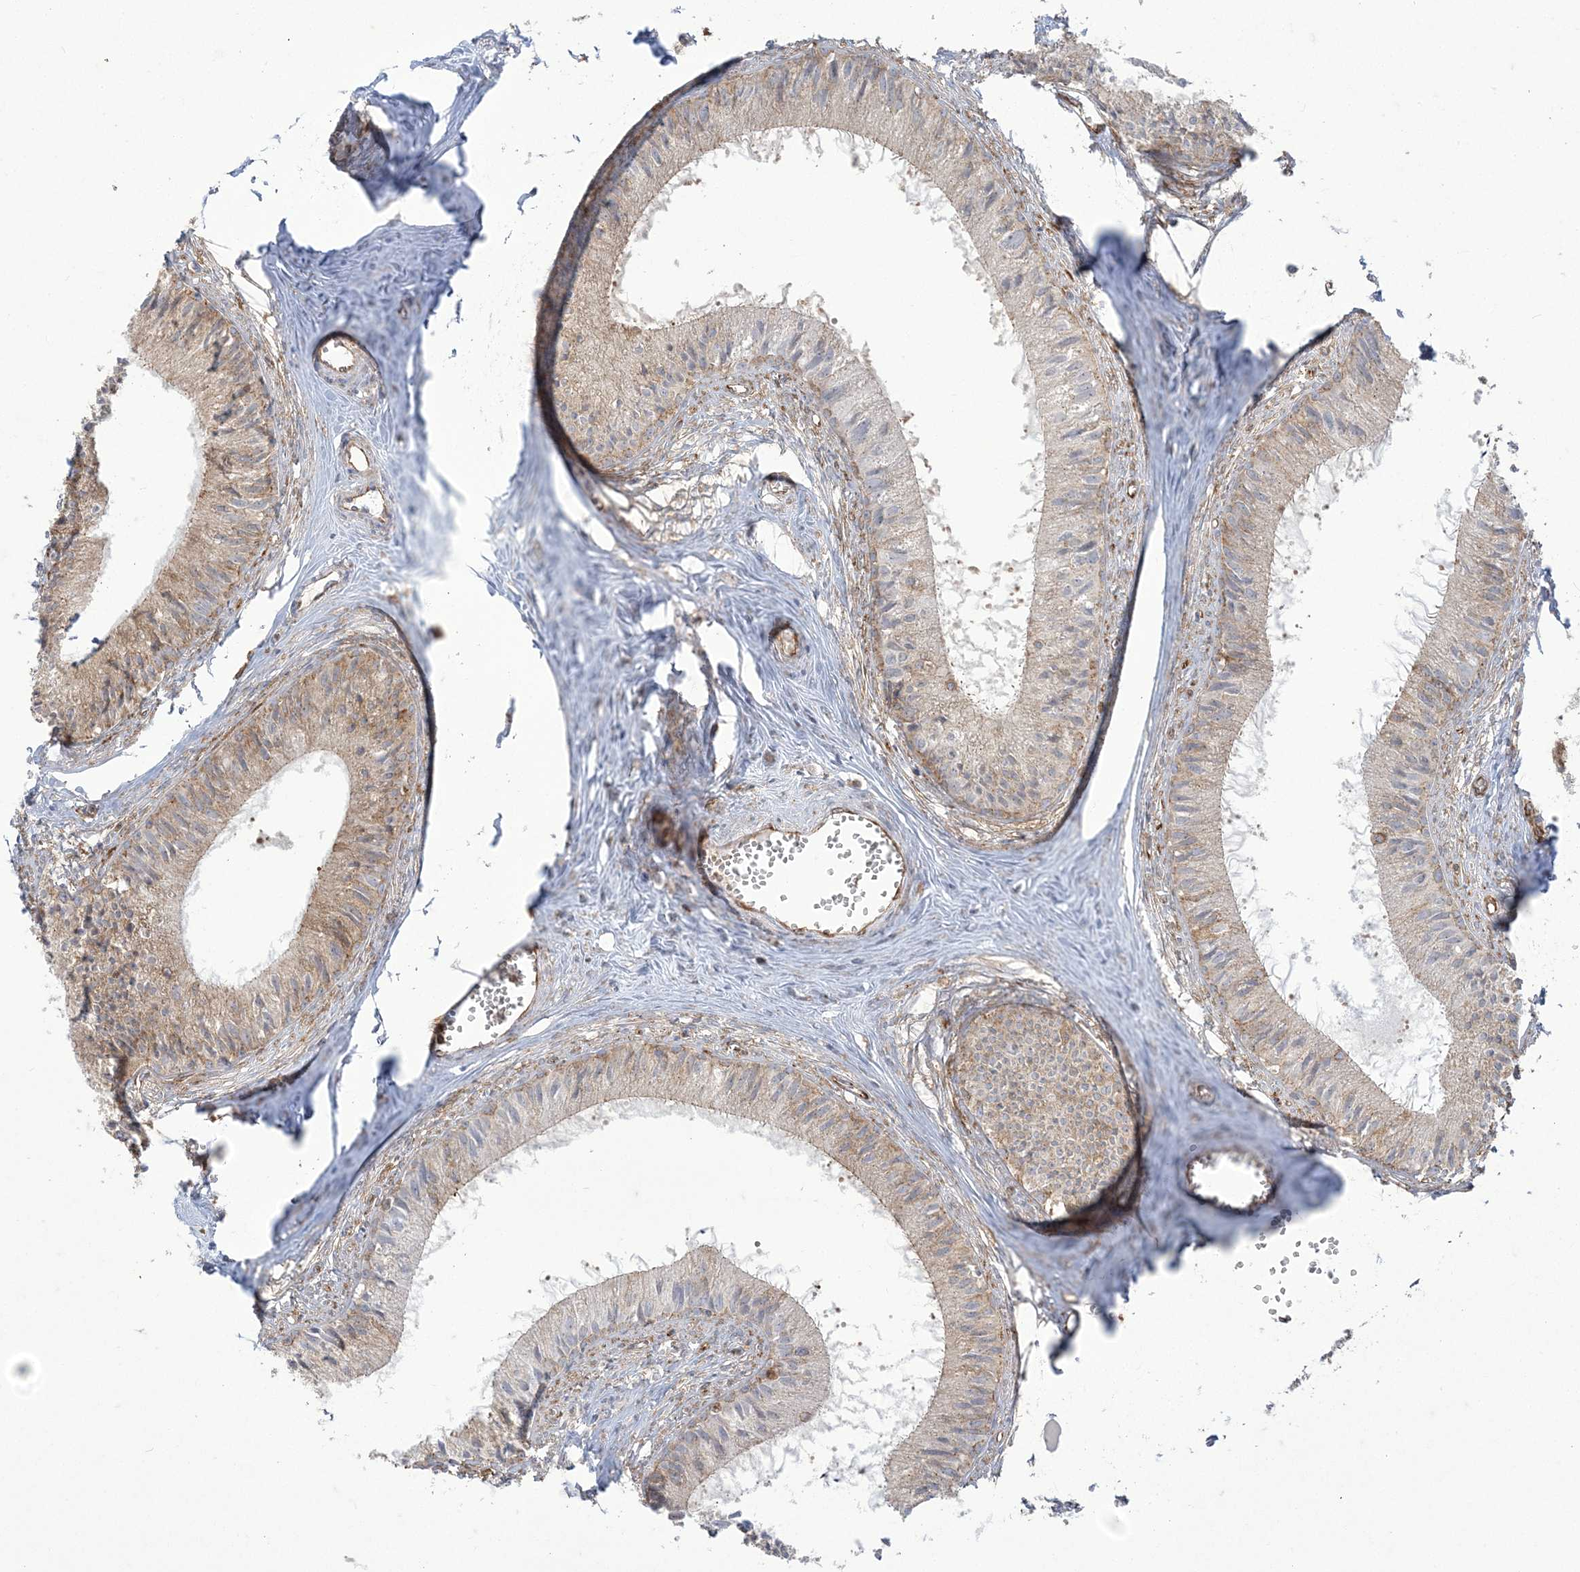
{"staining": {"intensity": "moderate", "quantity": ">75%", "location": "cytoplasmic/membranous"}, "tissue": "epididymis", "cell_type": "Glandular cells", "image_type": "normal", "snomed": [{"axis": "morphology", "description": "Normal tissue, NOS"}, {"axis": "topography", "description": "Epididymis"}], "caption": "Epididymis stained for a protein exhibits moderate cytoplasmic/membranous positivity in glandular cells. The staining was performed using DAB (3,3'-diaminobenzidine), with brown indicating positive protein expression. Nuclei are stained blue with hematoxylin.", "gene": "DERL3", "patient": {"sex": "male", "age": 36}}